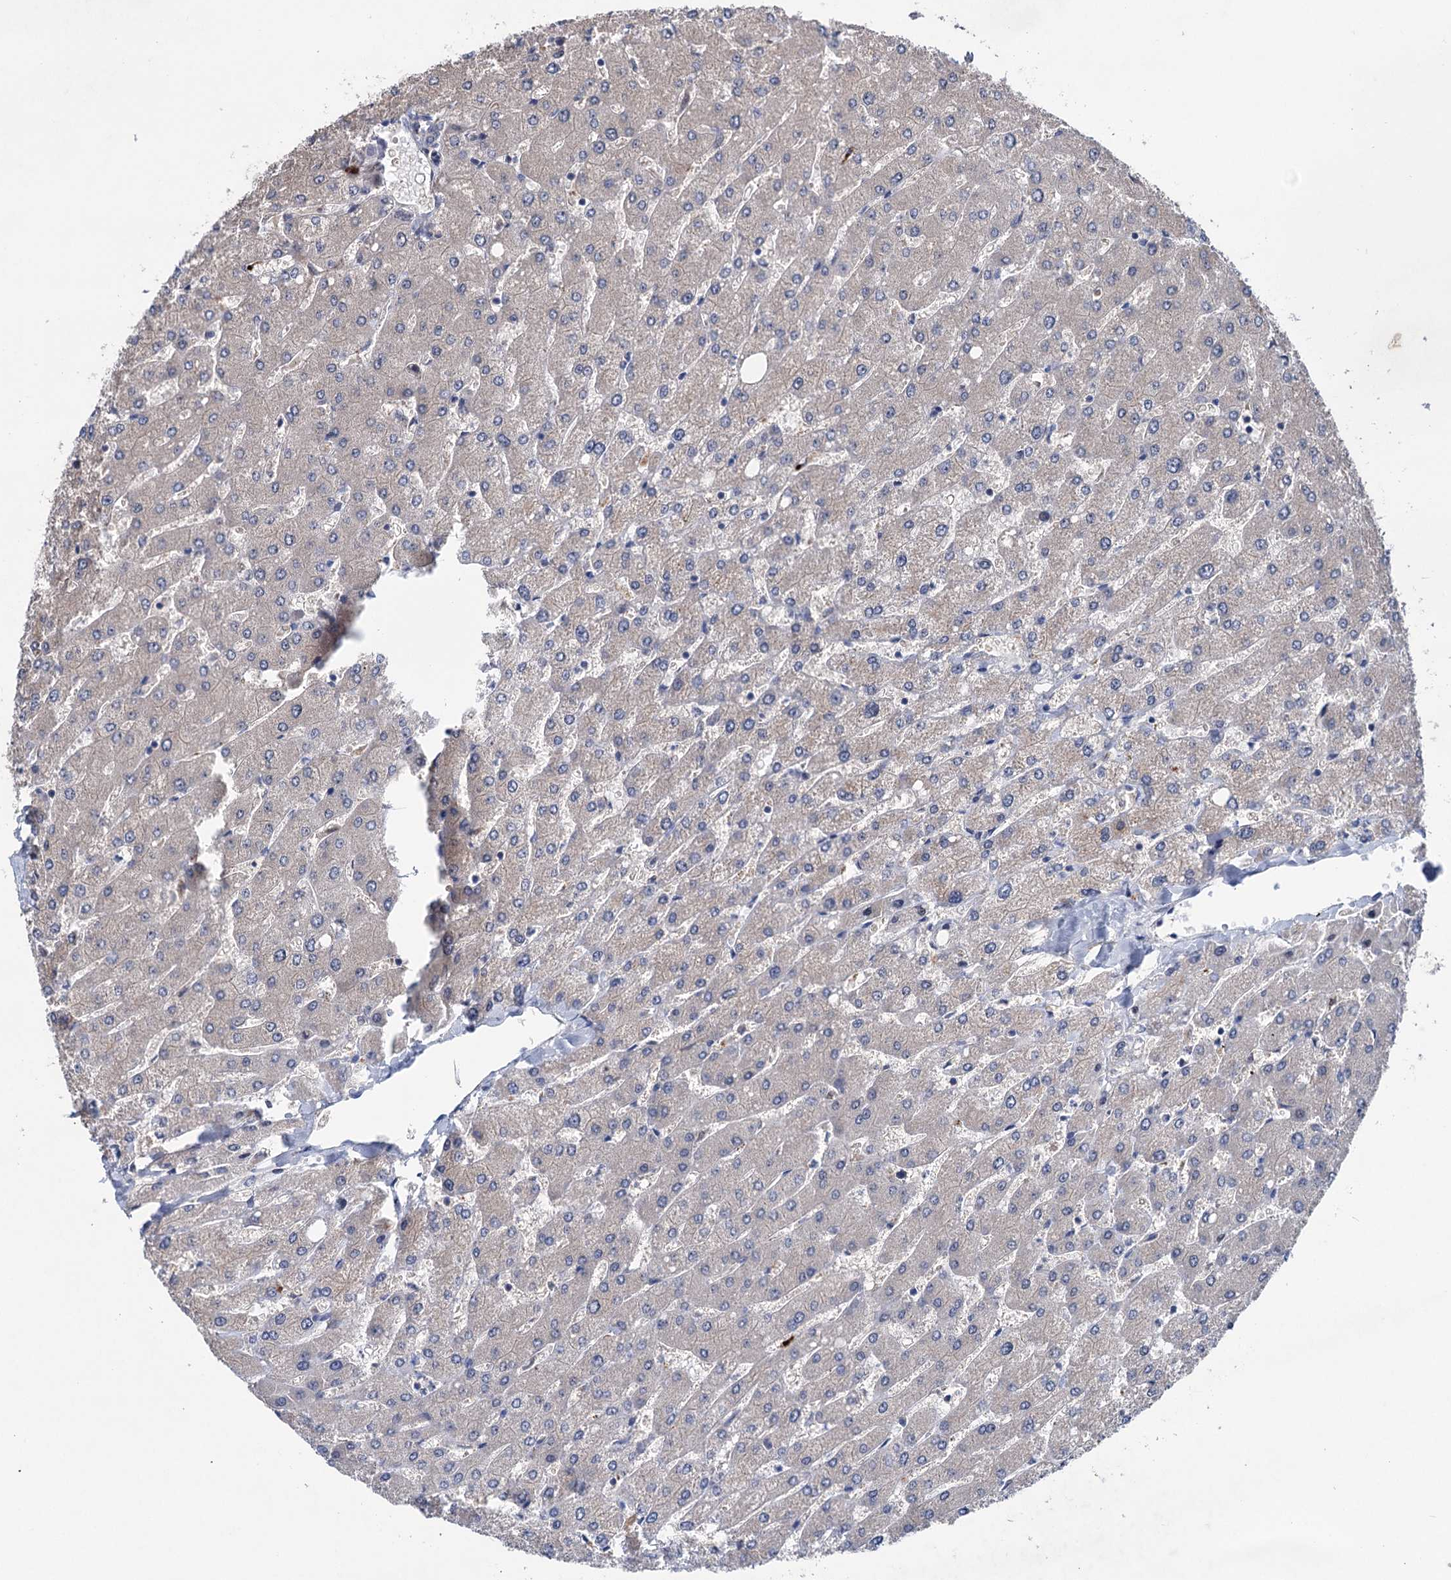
{"staining": {"intensity": "negative", "quantity": "none", "location": "none"}, "tissue": "liver", "cell_type": "Cholangiocytes", "image_type": "normal", "snomed": [{"axis": "morphology", "description": "Normal tissue, NOS"}, {"axis": "topography", "description": "Liver"}], "caption": "DAB immunohistochemical staining of normal human liver shows no significant staining in cholangiocytes.", "gene": "EYA4", "patient": {"sex": "male", "age": 55}}